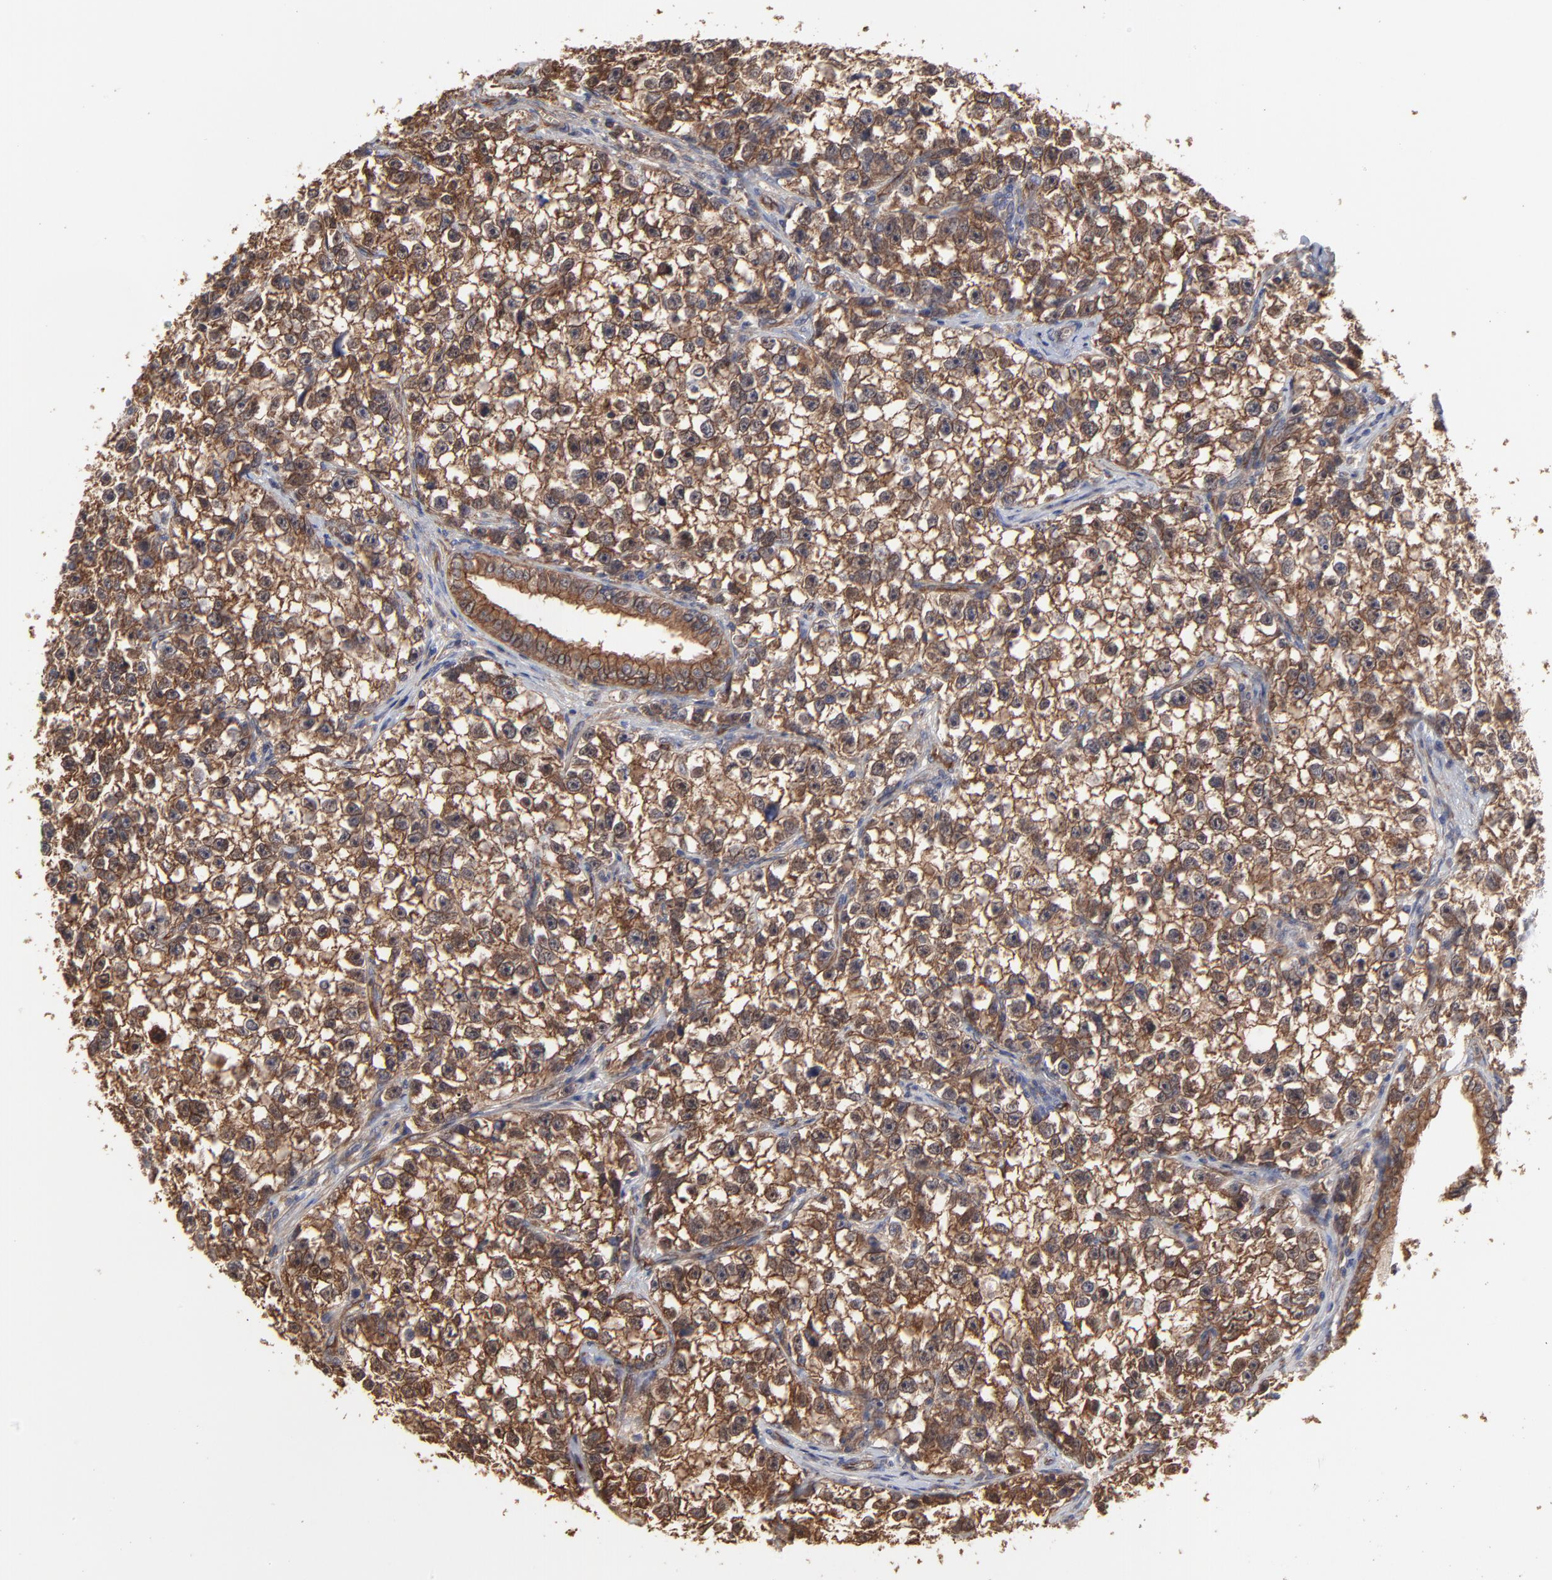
{"staining": {"intensity": "strong", "quantity": ">75%", "location": "cytoplasmic/membranous"}, "tissue": "testis cancer", "cell_type": "Tumor cells", "image_type": "cancer", "snomed": [{"axis": "morphology", "description": "Seminoma, NOS"}, {"axis": "morphology", "description": "Carcinoma, Embryonal, NOS"}, {"axis": "topography", "description": "Testis"}], "caption": "Testis cancer (seminoma) stained for a protein shows strong cytoplasmic/membranous positivity in tumor cells. The staining was performed using DAB (3,3'-diaminobenzidine) to visualize the protein expression in brown, while the nuclei were stained in blue with hematoxylin (Magnification: 20x).", "gene": "ARMT1", "patient": {"sex": "male", "age": 30}}